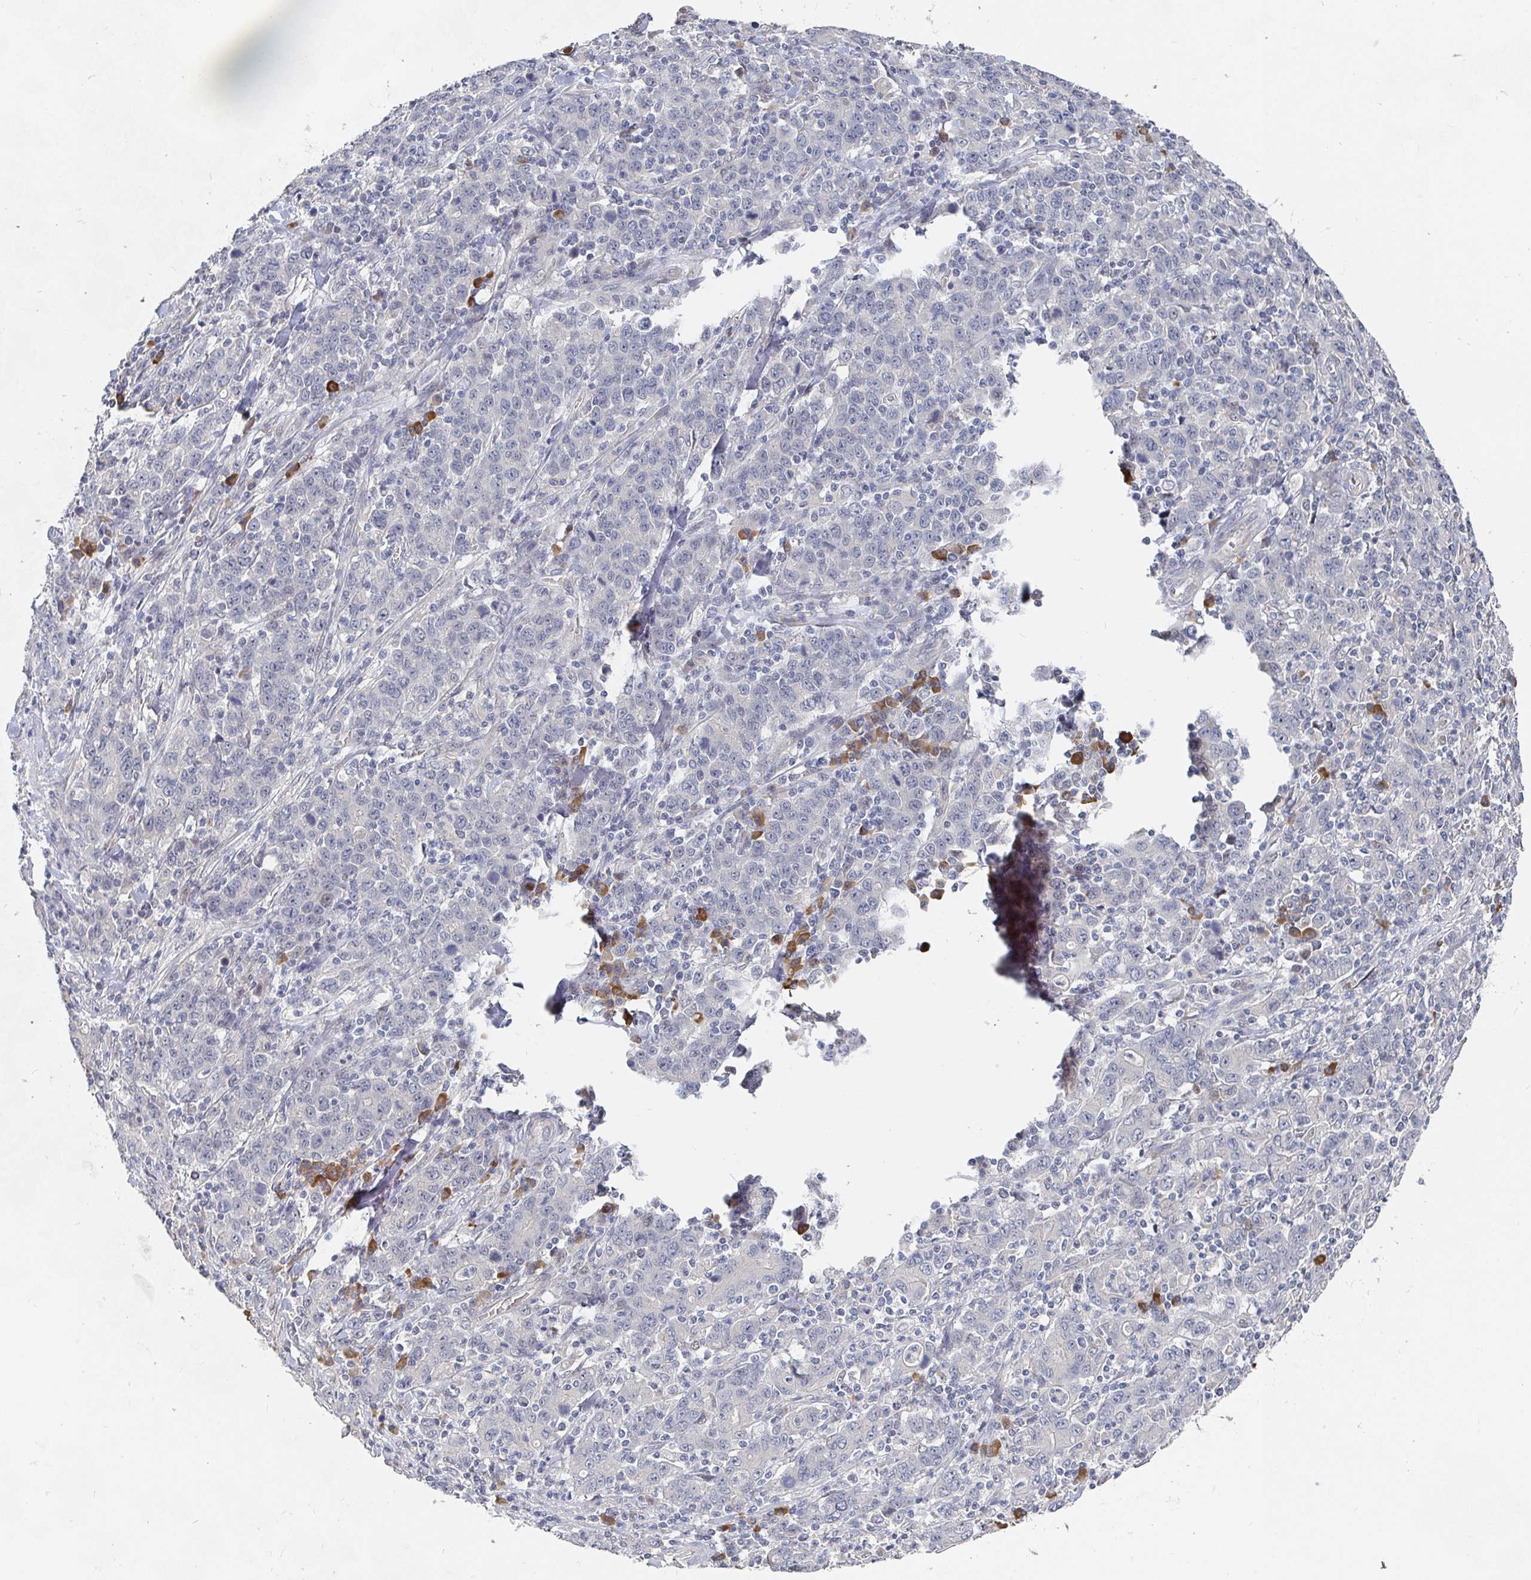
{"staining": {"intensity": "negative", "quantity": "none", "location": "none"}, "tissue": "stomach cancer", "cell_type": "Tumor cells", "image_type": "cancer", "snomed": [{"axis": "morphology", "description": "Adenocarcinoma, NOS"}, {"axis": "topography", "description": "Stomach, upper"}], "caption": "Tumor cells are negative for brown protein staining in adenocarcinoma (stomach).", "gene": "MEIS1", "patient": {"sex": "male", "age": 69}}